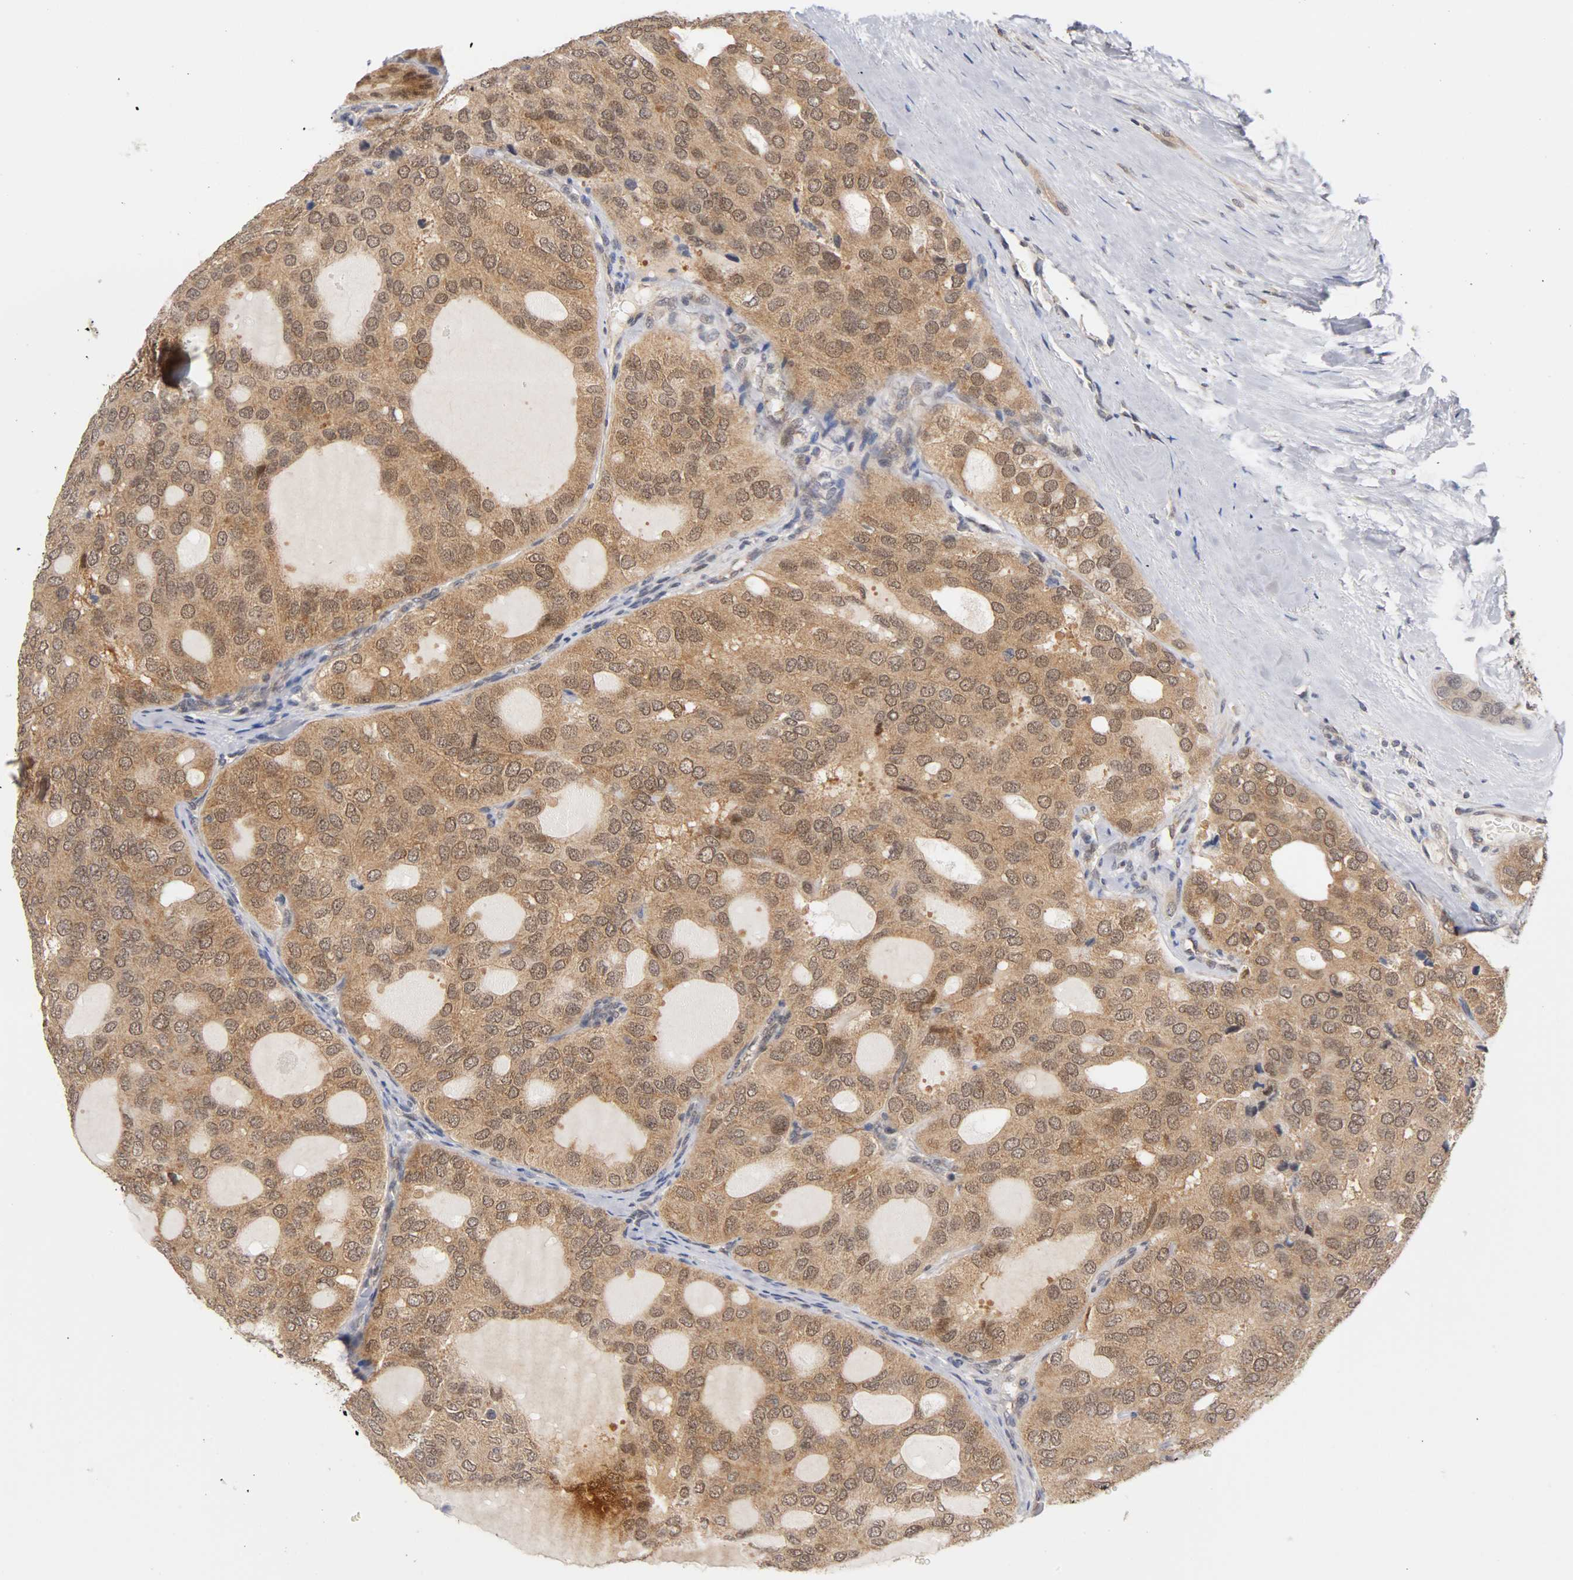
{"staining": {"intensity": "moderate", "quantity": ">75%", "location": "cytoplasmic/membranous,nuclear"}, "tissue": "thyroid cancer", "cell_type": "Tumor cells", "image_type": "cancer", "snomed": [{"axis": "morphology", "description": "Follicular adenoma carcinoma, NOS"}, {"axis": "topography", "description": "Thyroid gland"}], "caption": "This histopathology image reveals immunohistochemistry (IHC) staining of human thyroid follicular adenoma carcinoma, with medium moderate cytoplasmic/membranous and nuclear expression in approximately >75% of tumor cells.", "gene": "UBE2M", "patient": {"sex": "male", "age": 75}}